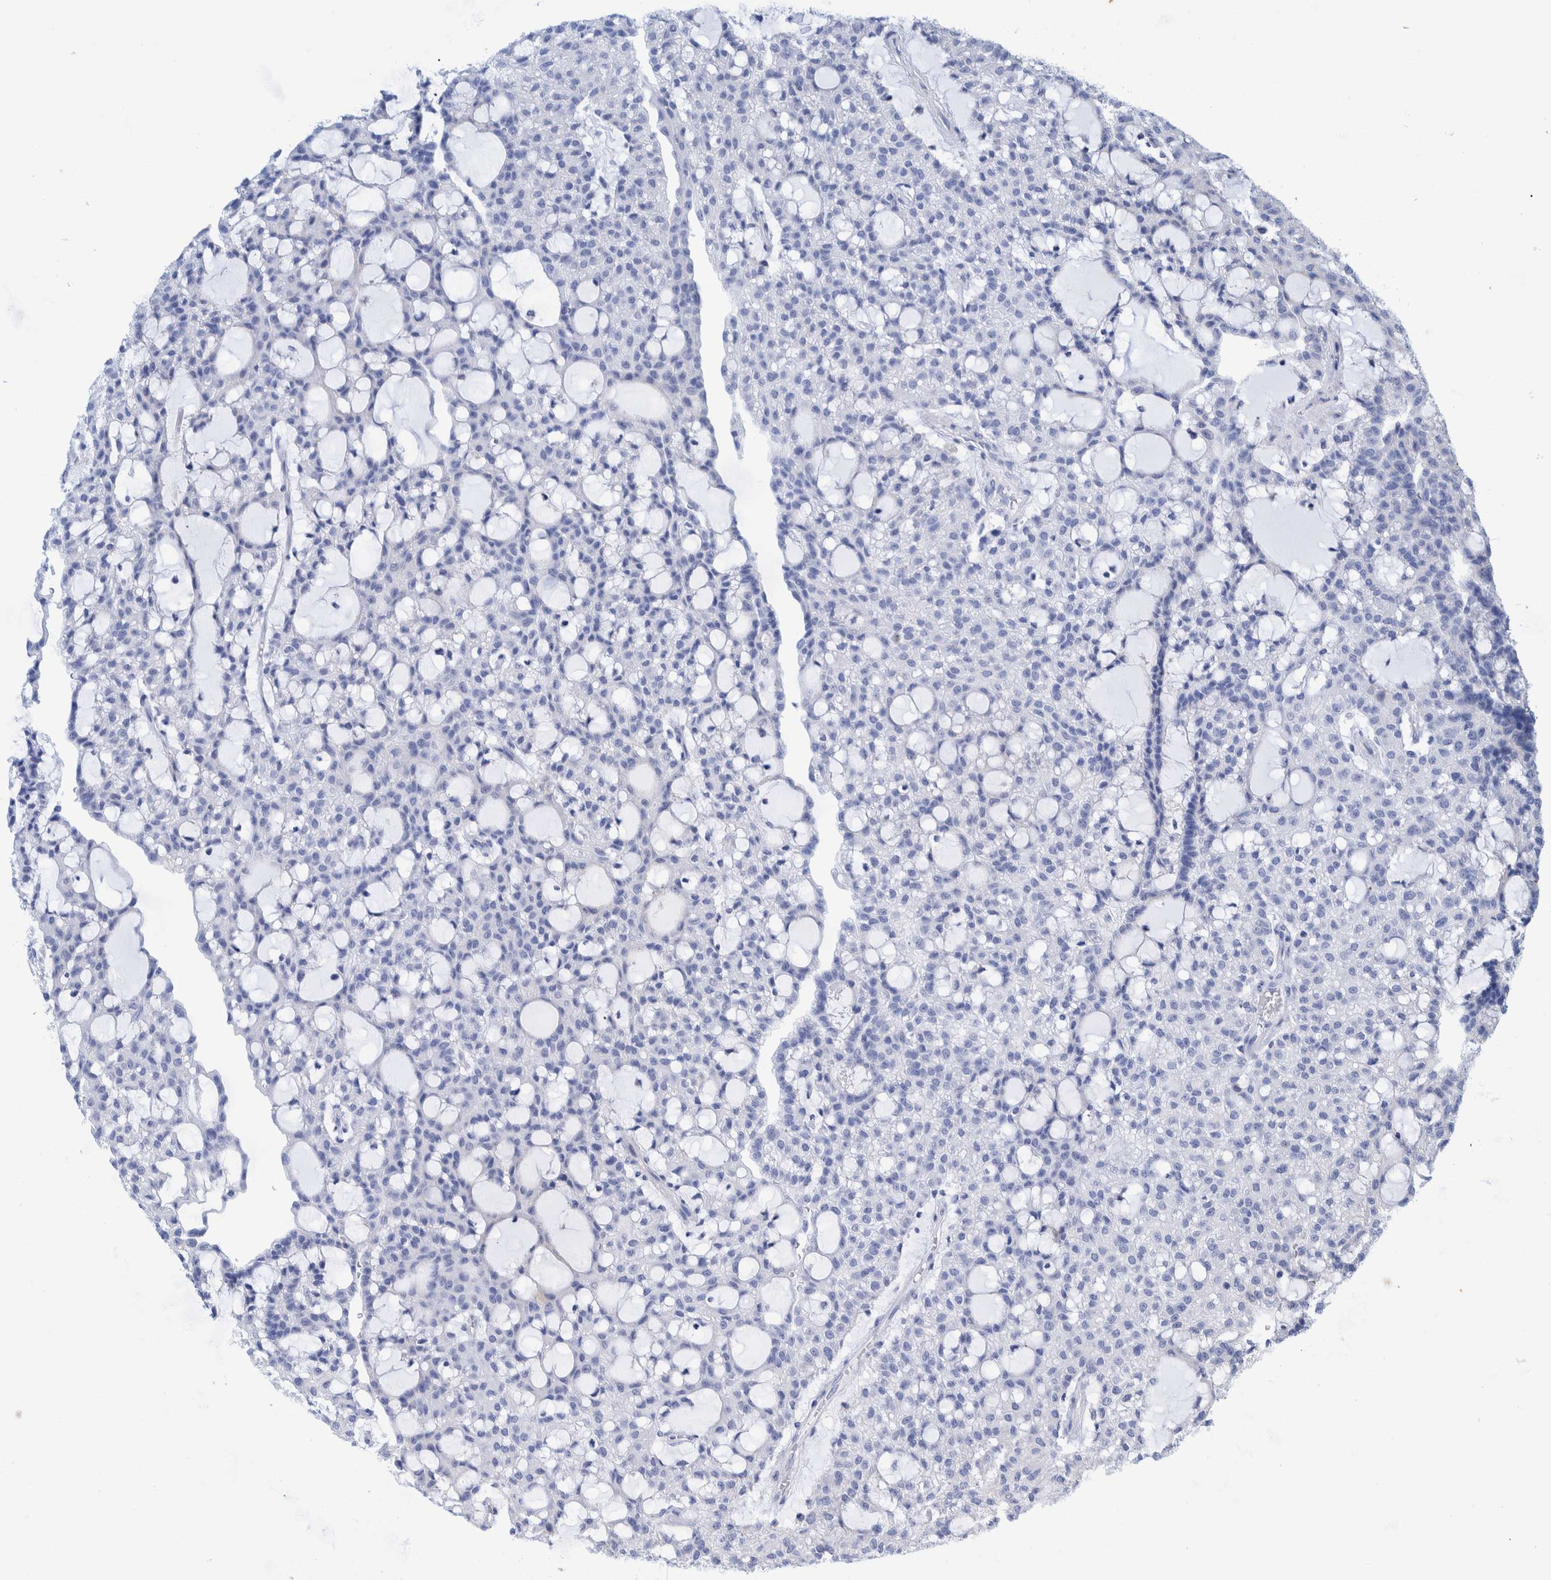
{"staining": {"intensity": "negative", "quantity": "none", "location": "none"}, "tissue": "renal cancer", "cell_type": "Tumor cells", "image_type": "cancer", "snomed": [{"axis": "morphology", "description": "Adenocarcinoma, NOS"}, {"axis": "topography", "description": "Kidney"}], "caption": "This is an immunohistochemistry micrograph of adenocarcinoma (renal). There is no positivity in tumor cells.", "gene": "KRT14", "patient": {"sex": "male", "age": 63}}